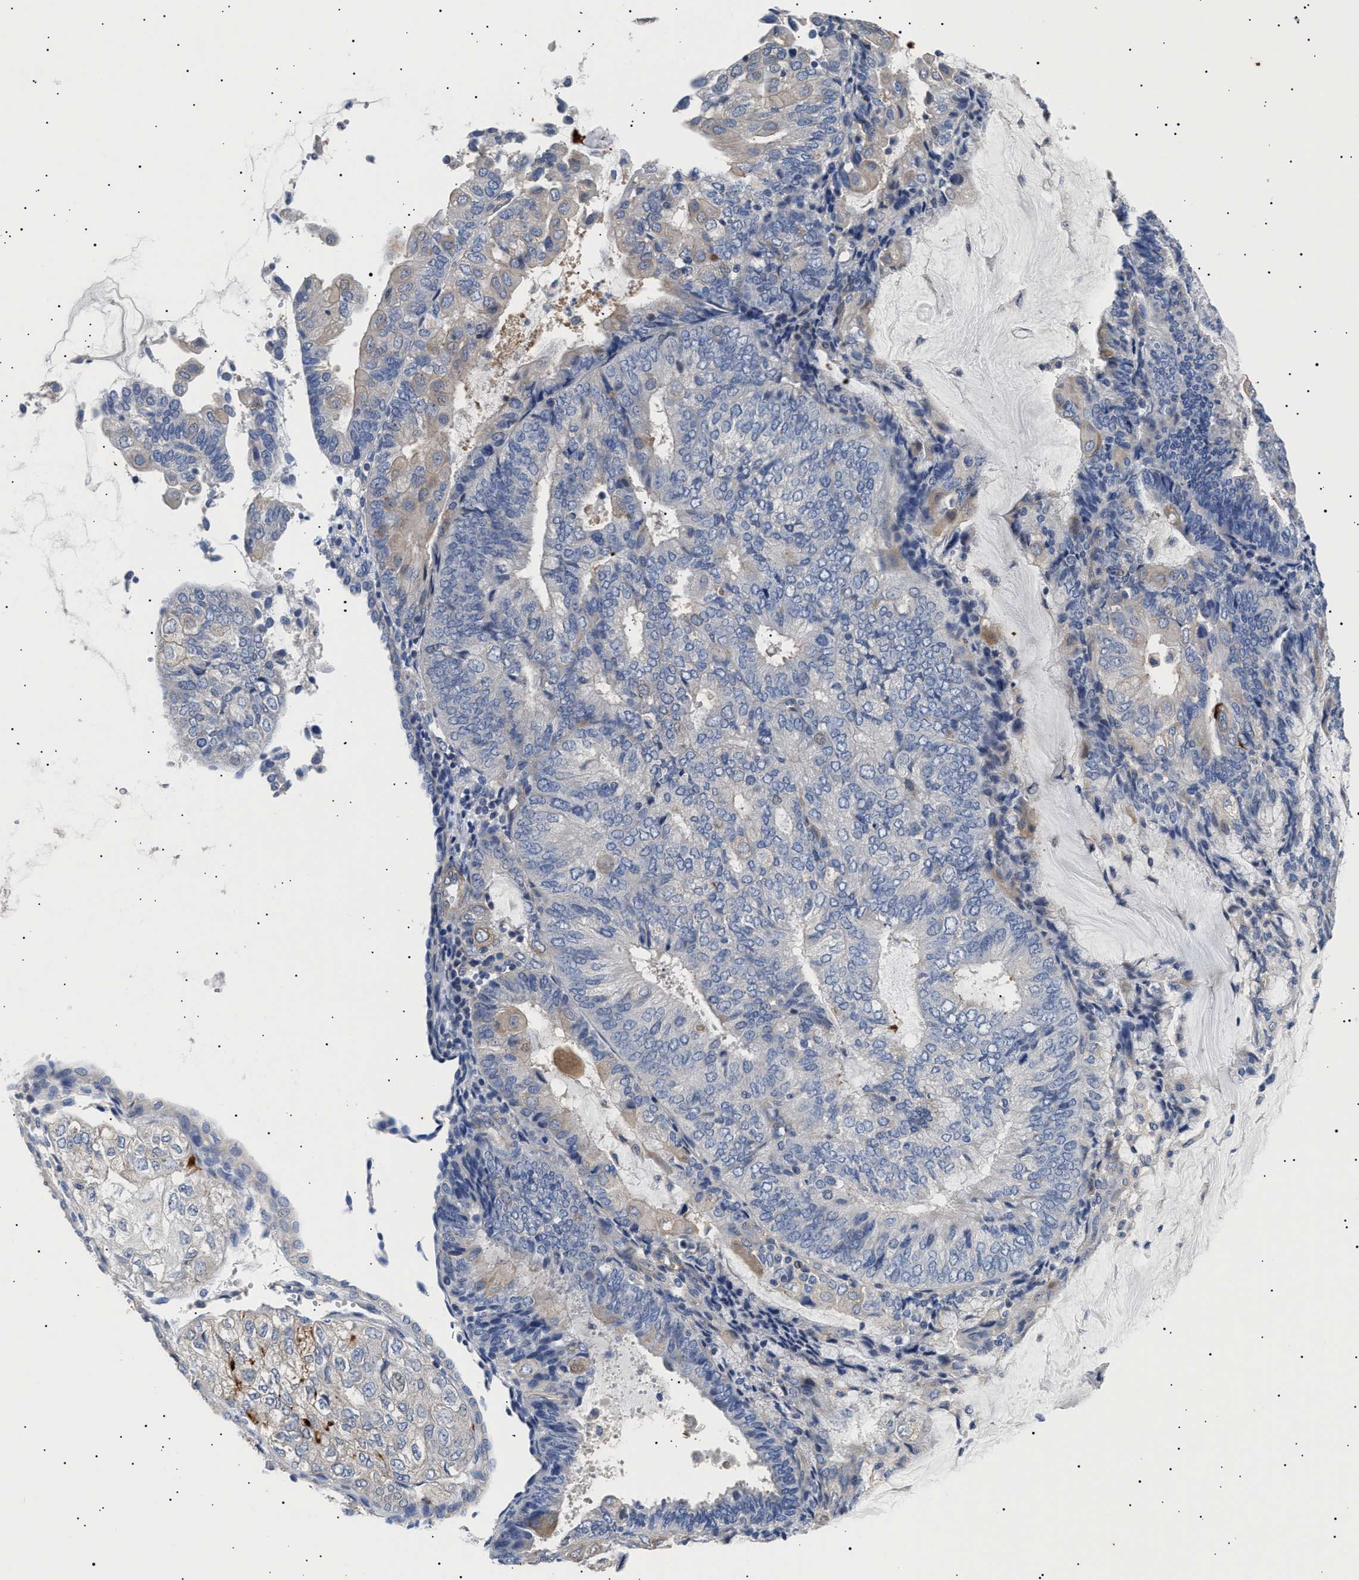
{"staining": {"intensity": "negative", "quantity": "none", "location": "none"}, "tissue": "endometrial cancer", "cell_type": "Tumor cells", "image_type": "cancer", "snomed": [{"axis": "morphology", "description": "Adenocarcinoma, NOS"}, {"axis": "topography", "description": "Endometrium"}], "caption": "Tumor cells show no significant expression in endometrial cancer.", "gene": "HEMGN", "patient": {"sex": "female", "age": 81}}